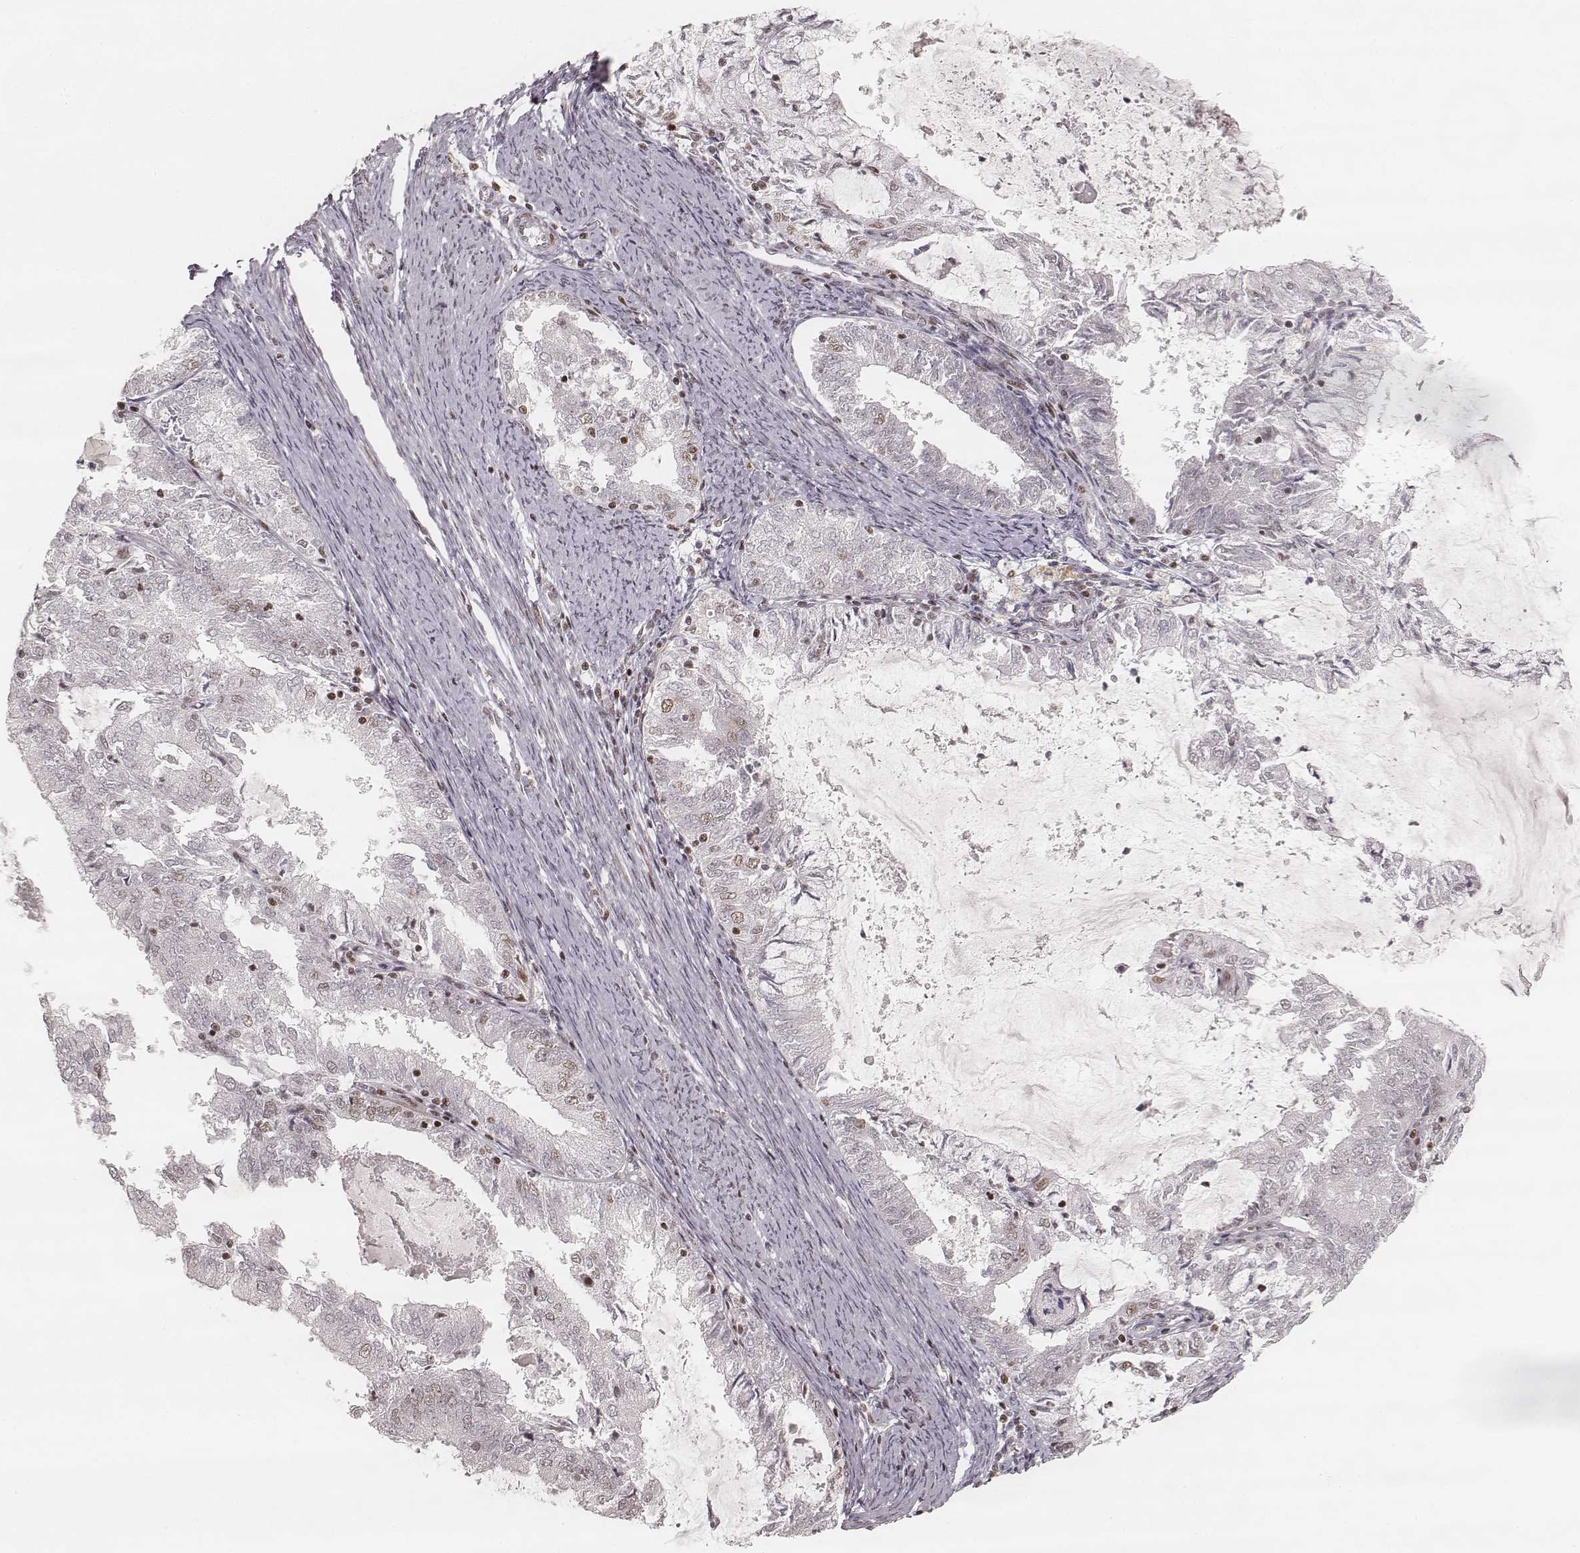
{"staining": {"intensity": "negative", "quantity": "none", "location": "none"}, "tissue": "endometrial cancer", "cell_type": "Tumor cells", "image_type": "cancer", "snomed": [{"axis": "morphology", "description": "Adenocarcinoma, NOS"}, {"axis": "topography", "description": "Endometrium"}], "caption": "Immunohistochemistry of endometrial adenocarcinoma displays no positivity in tumor cells. Brightfield microscopy of IHC stained with DAB (brown) and hematoxylin (blue), captured at high magnification.", "gene": "HNRNPC", "patient": {"sex": "female", "age": 57}}